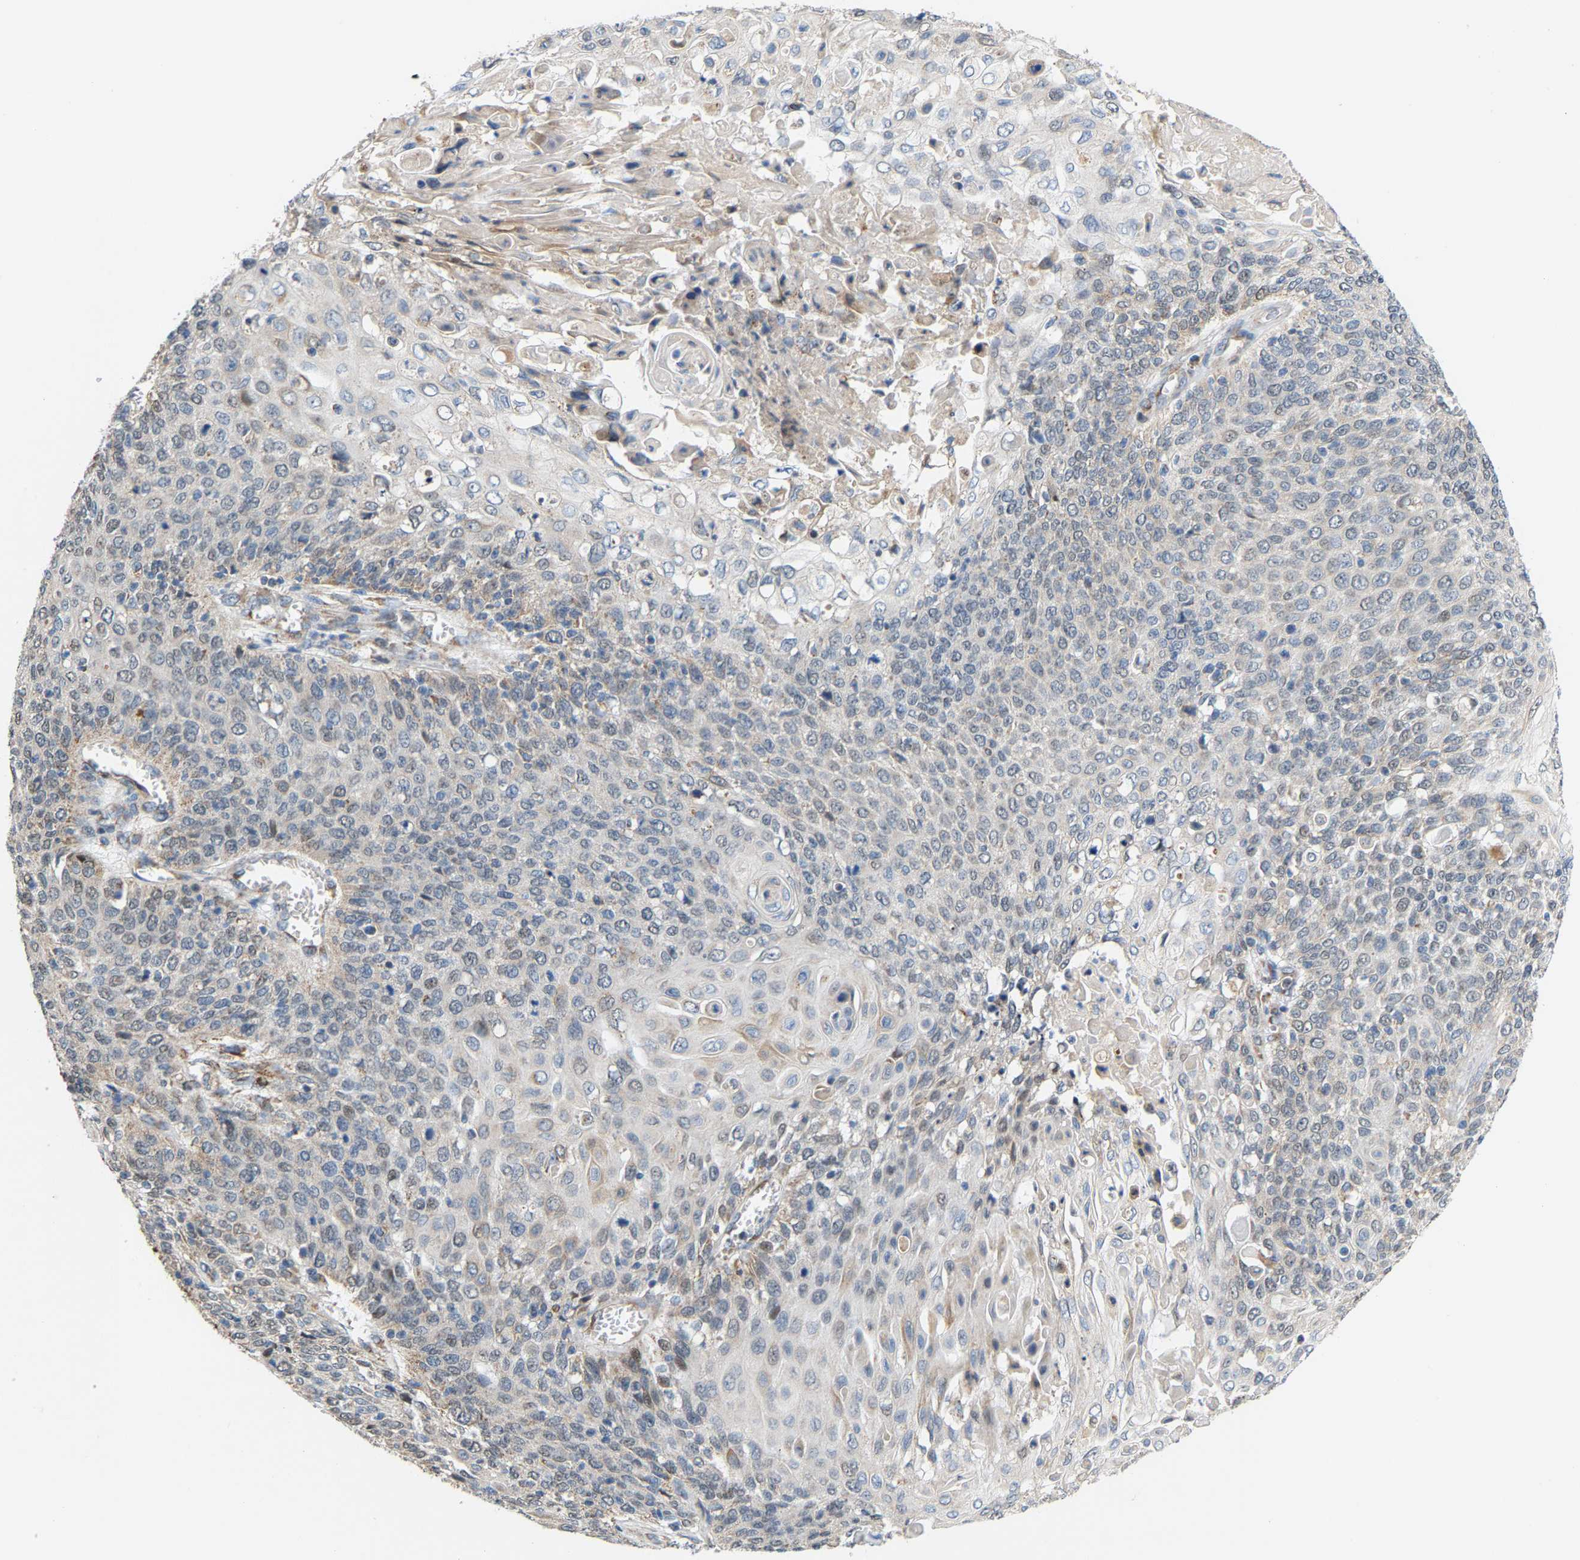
{"staining": {"intensity": "weak", "quantity": "<25%", "location": "cytoplasmic/membranous"}, "tissue": "cervical cancer", "cell_type": "Tumor cells", "image_type": "cancer", "snomed": [{"axis": "morphology", "description": "Squamous cell carcinoma, NOS"}, {"axis": "topography", "description": "Cervix"}], "caption": "This is an immunohistochemistry image of cervical cancer. There is no expression in tumor cells.", "gene": "TMEM168", "patient": {"sex": "female", "age": 39}}